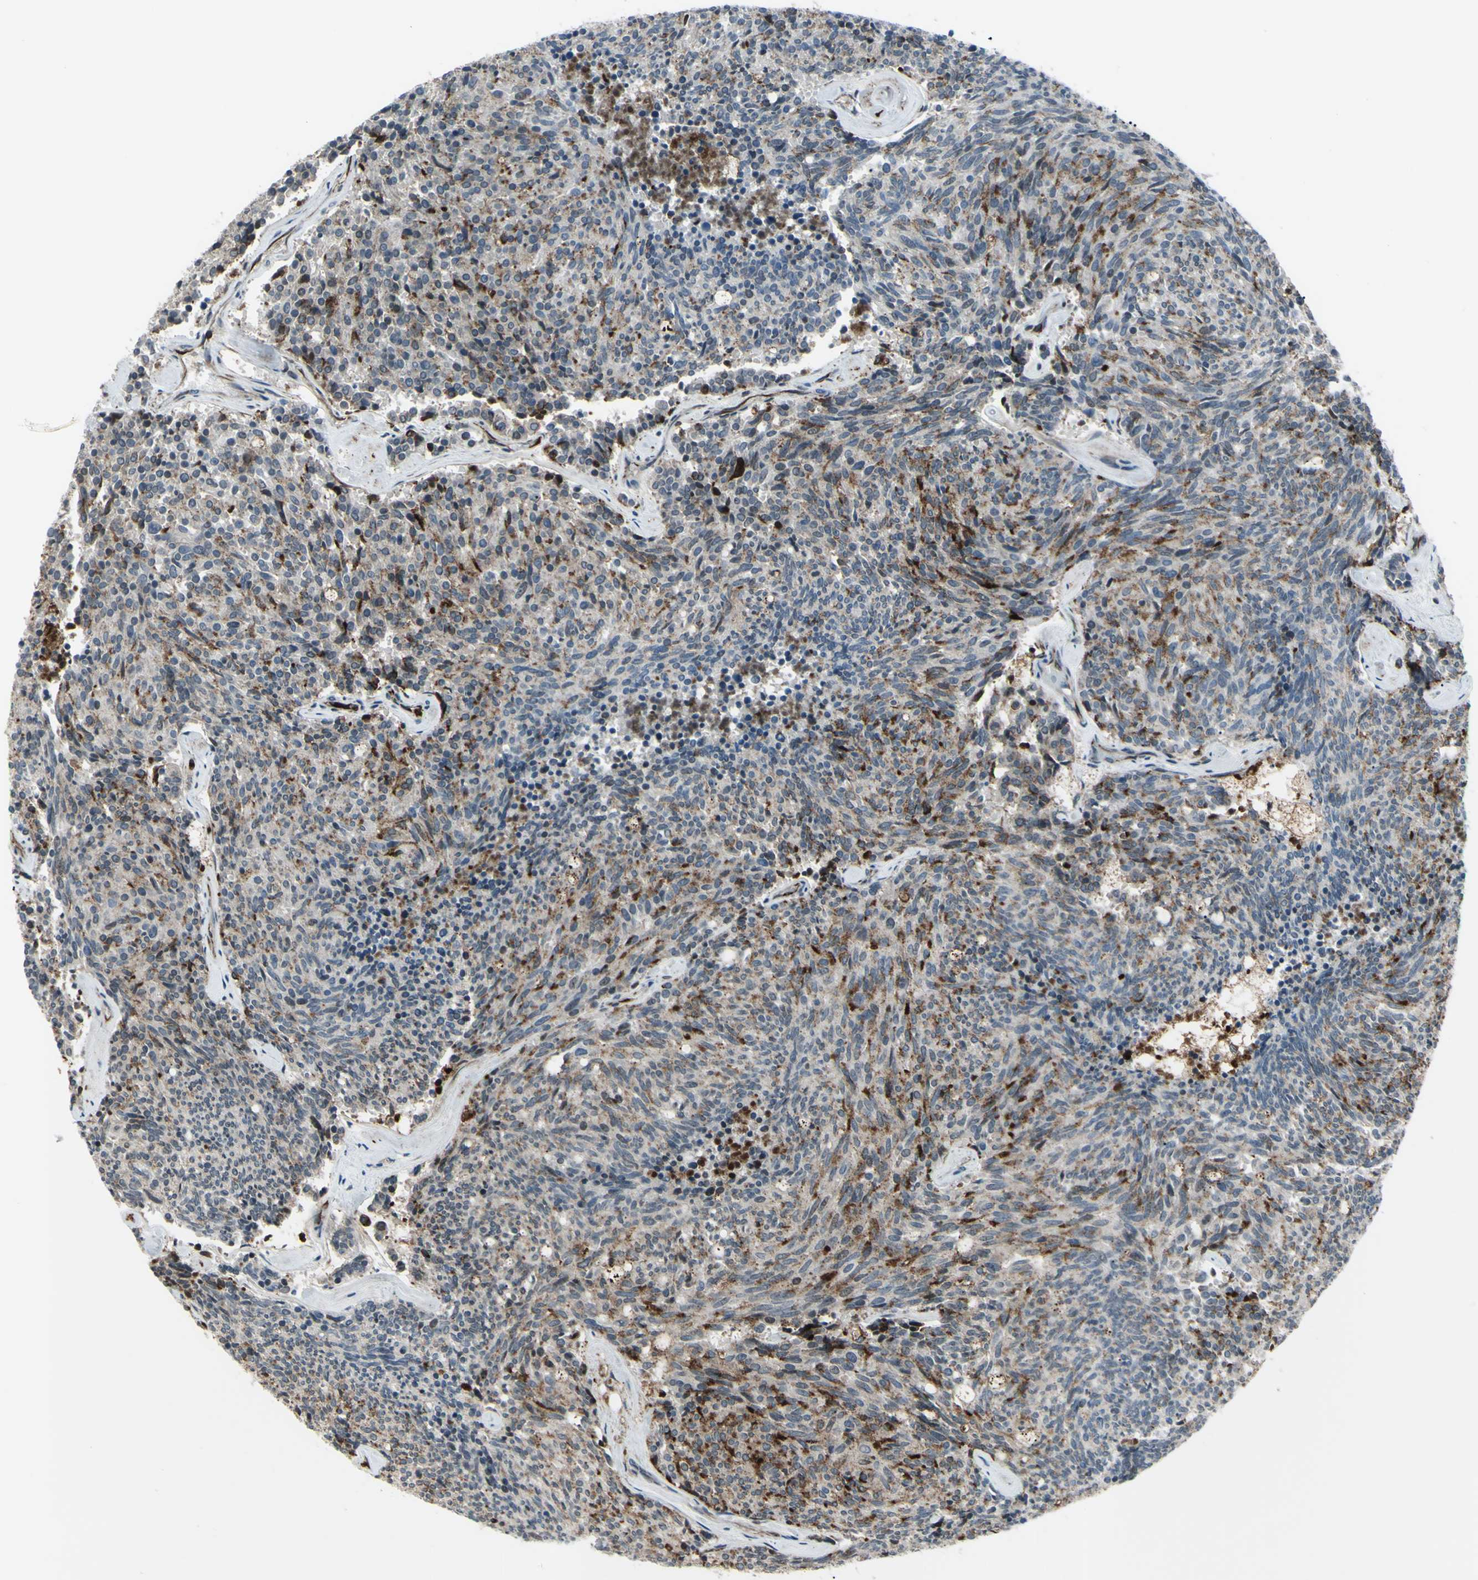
{"staining": {"intensity": "moderate", "quantity": "<25%", "location": "cytoplasmic/membranous"}, "tissue": "carcinoid", "cell_type": "Tumor cells", "image_type": "cancer", "snomed": [{"axis": "morphology", "description": "Carcinoid, malignant, NOS"}, {"axis": "topography", "description": "Pancreas"}], "caption": "Brown immunohistochemical staining in human carcinoid demonstrates moderate cytoplasmic/membranous positivity in about <25% of tumor cells.", "gene": "FGFR2", "patient": {"sex": "female", "age": 54}}